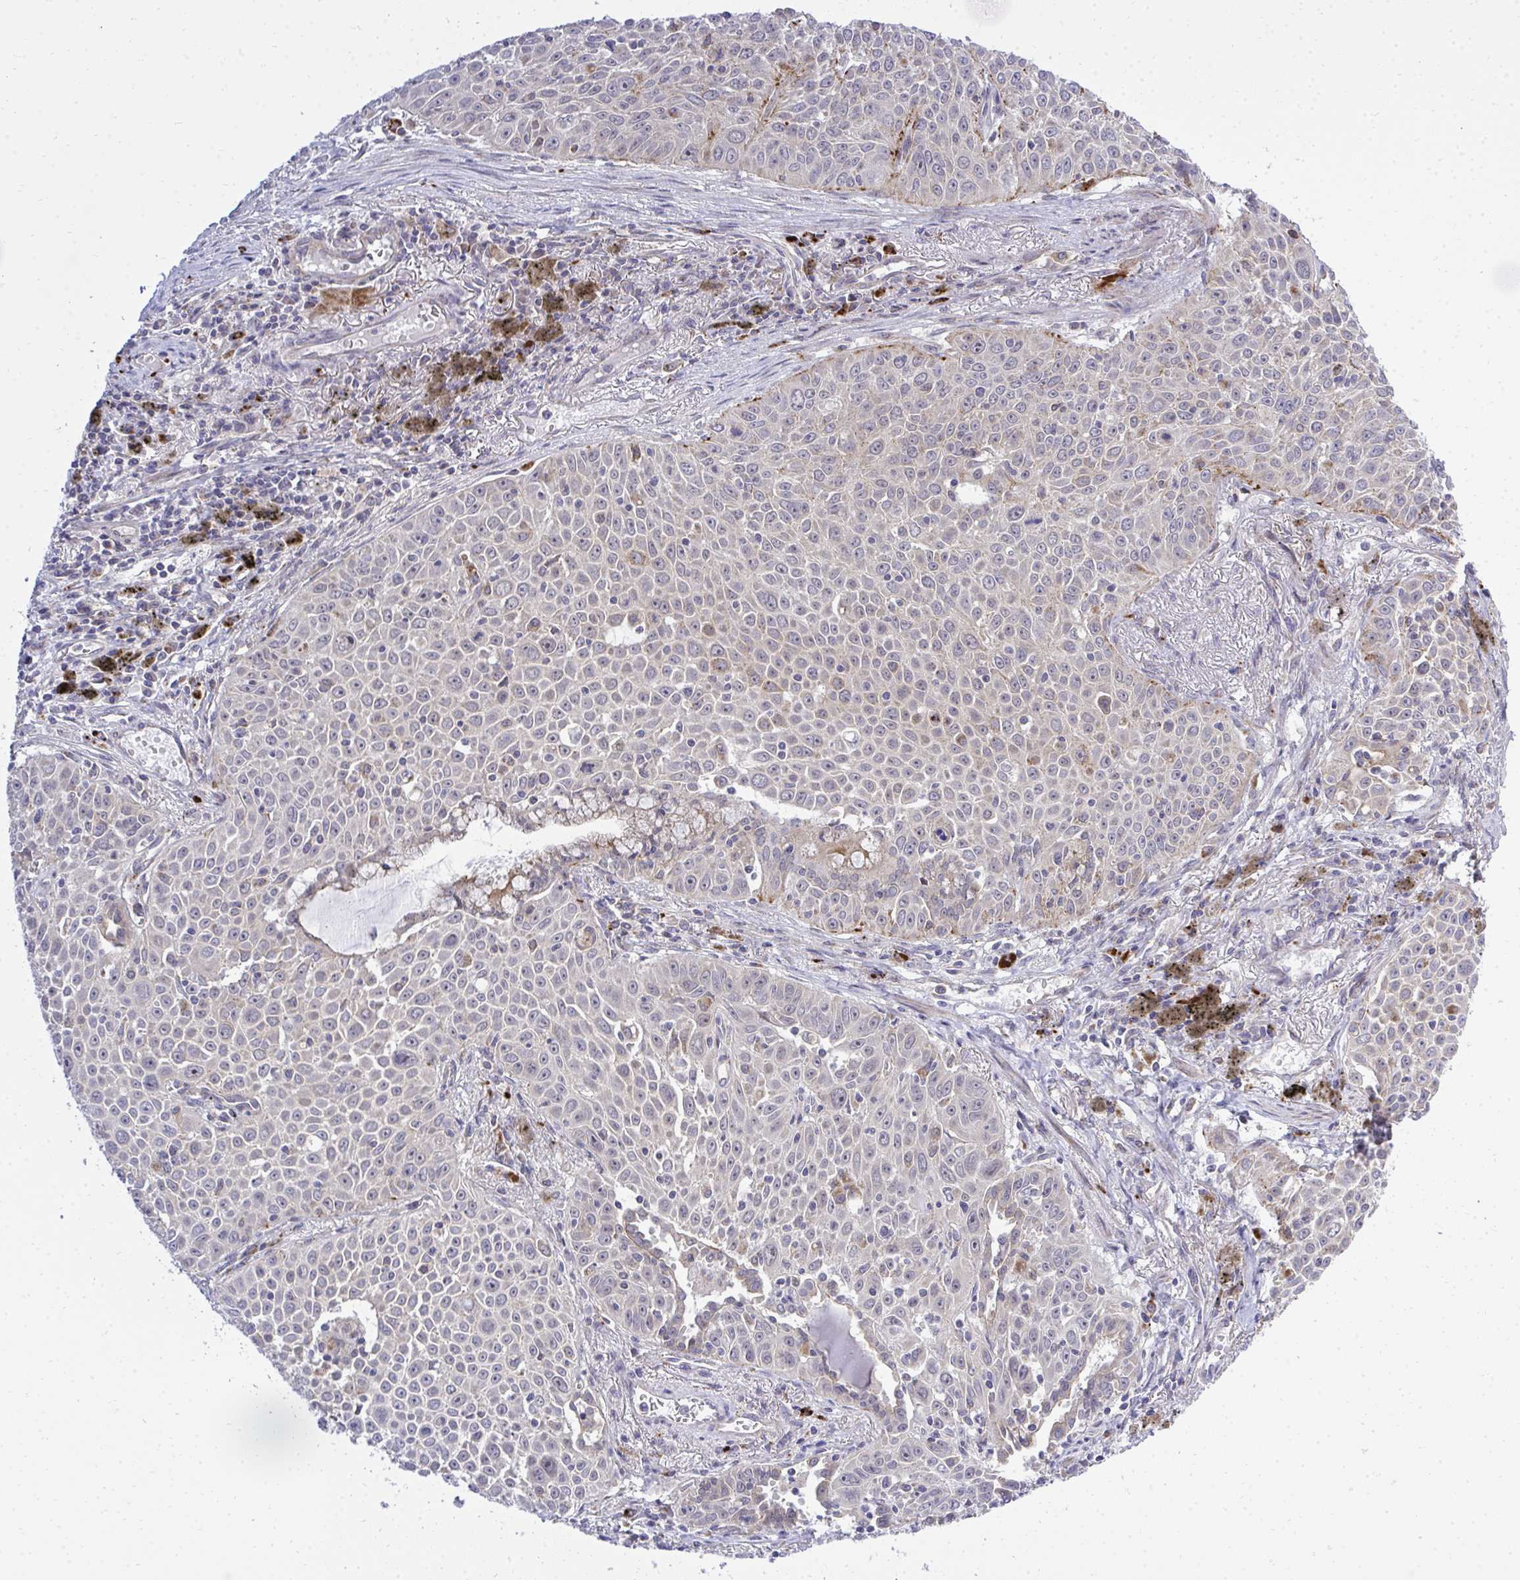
{"staining": {"intensity": "negative", "quantity": "none", "location": "none"}, "tissue": "lung cancer", "cell_type": "Tumor cells", "image_type": "cancer", "snomed": [{"axis": "morphology", "description": "Squamous cell carcinoma, NOS"}, {"axis": "morphology", "description": "Squamous cell carcinoma, metastatic, NOS"}, {"axis": "topography", "description": "Lymph node"}, {"axis": "topography", "description": "Lung"}], "caption": "This is an immunohistochemistry micrograph of human lung metastatic squamous cell carcinoma. There is no positivity in tumor cells.", "gene": "XAF1", "patient": {"sex": "female", "age": 62}}